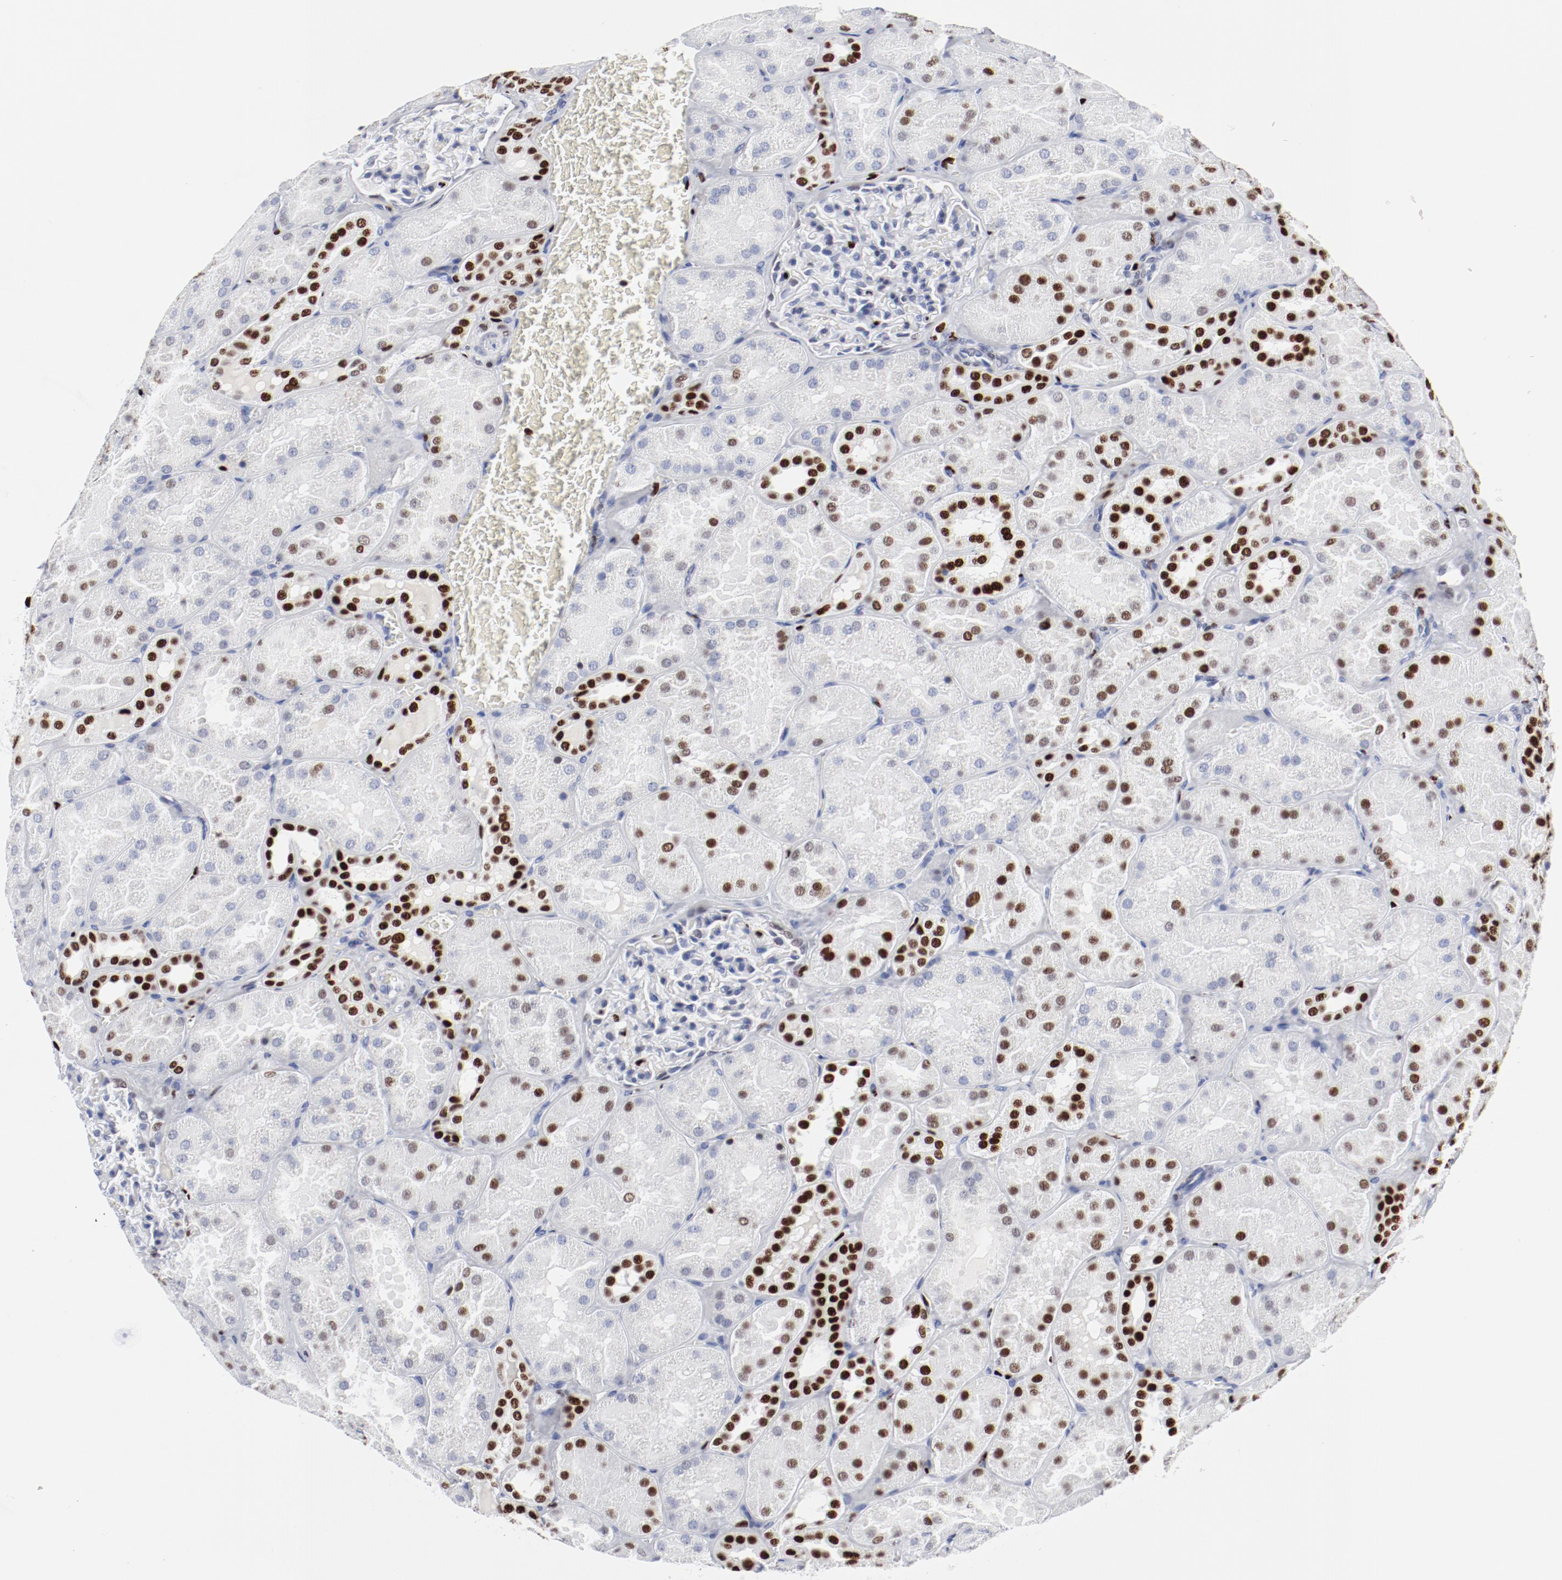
{"staining": {"intensity": "strong", "quantity": "<25%", "location": "nuclear"}, "tissue": "kidney", "cell_type": "Cells in glomeruli", "image_type": "normal", "snomed": [{"axis": "morphology", "description": "Normal tissue, NOS"}, {"axis": "topography", "description": "Kidney"}], "caption": "The micrograph displays immunohistochemical staining of unremarkable kidney. There is strong nuclear expression is seen in approximately <25% of cells in glomeruli. (DAB (3,3'-diaminobenzidine) = brown stain, brightfield microscopy at high magnification).", "gene": "SMARCC2", "patient": {"sex": "male", "age": 28}}